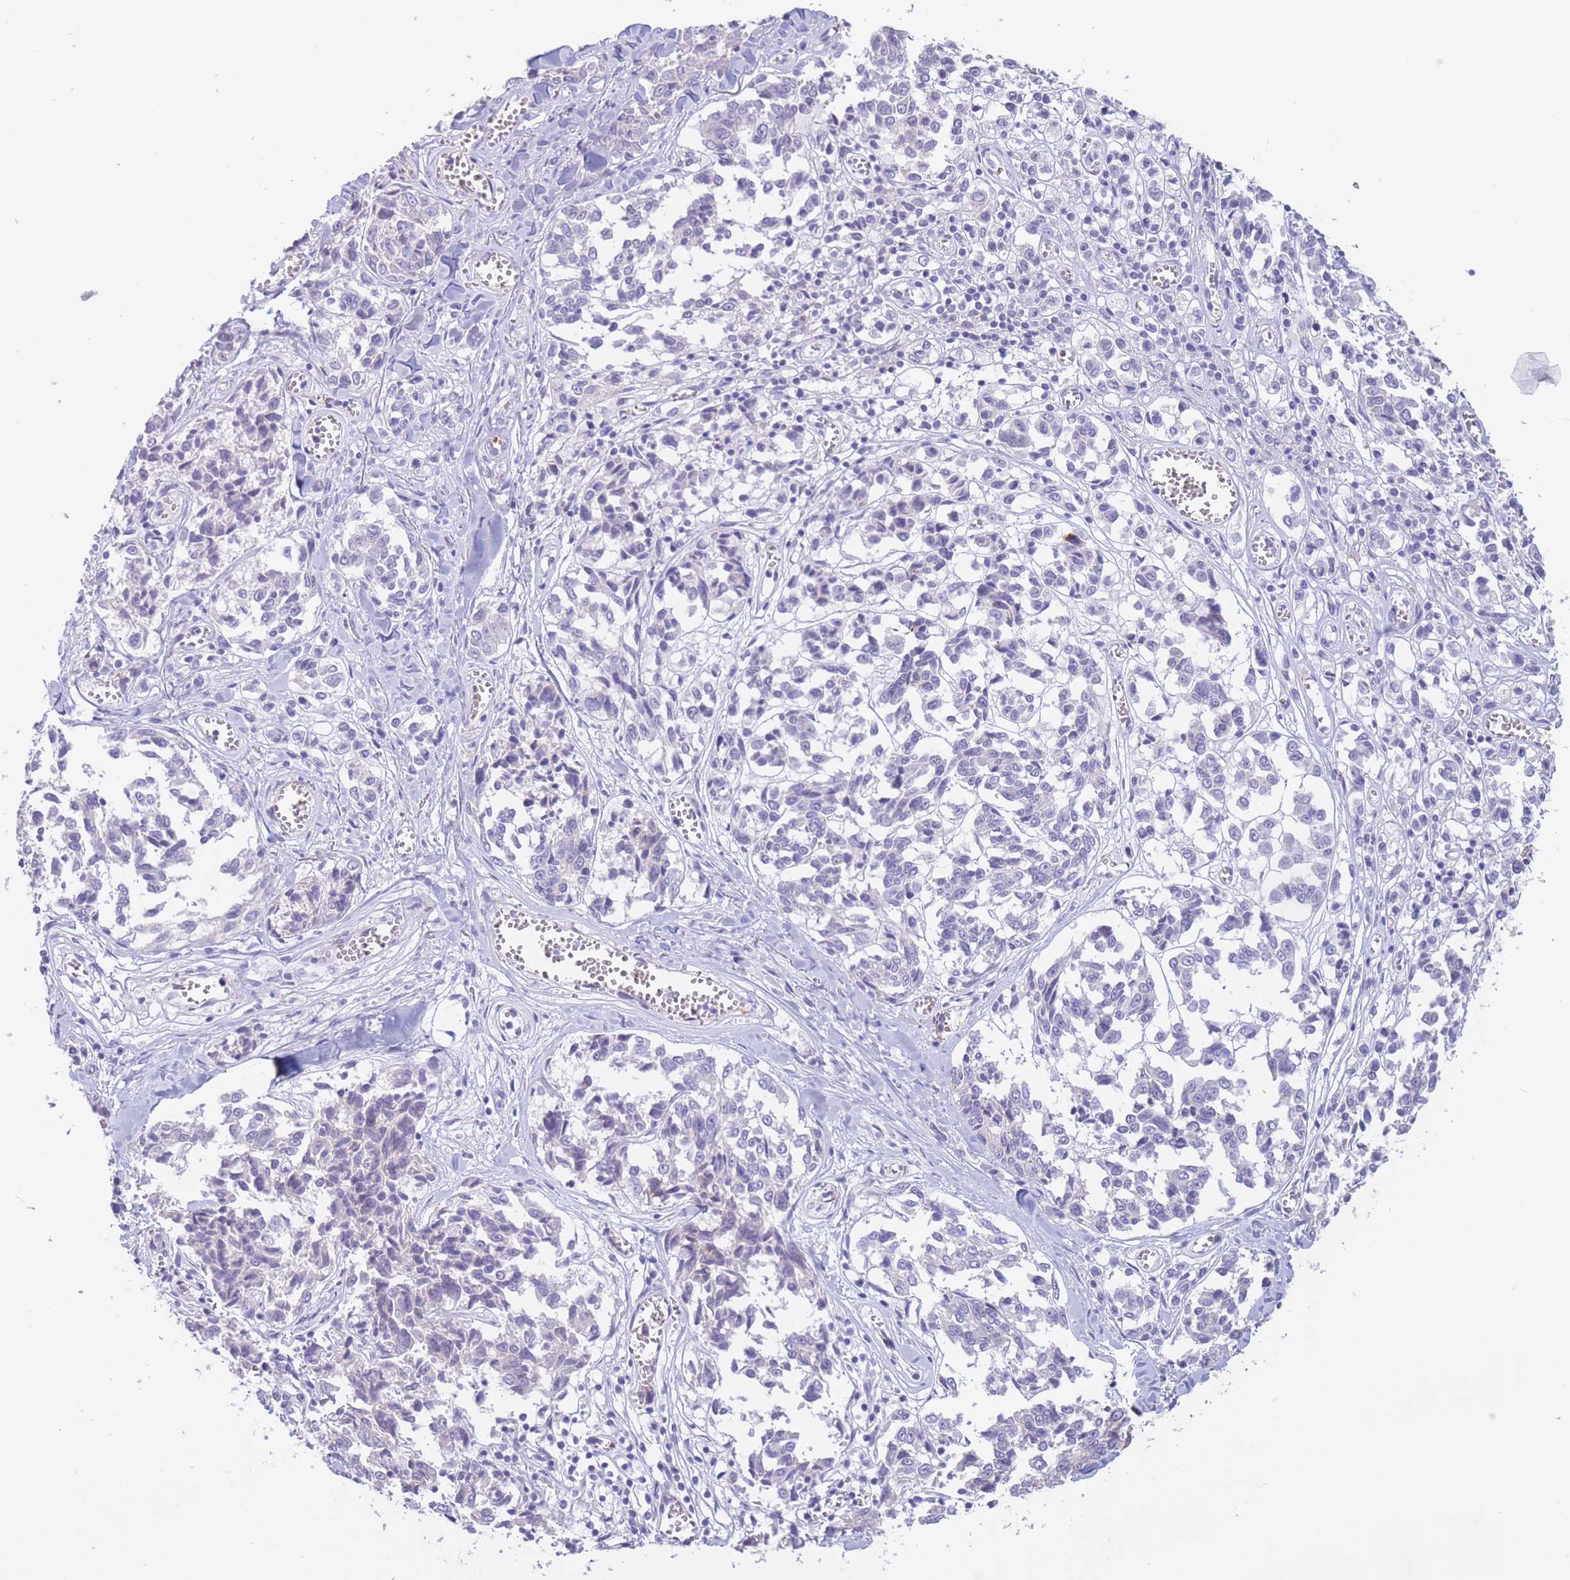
{"staining": {"intensity": "negative", "quantity": "none", "location": "none"}, "tissue": "melanoma", "cell_type": "Tumor cells", "image_type": "cancer", "snomed": [{"axis": "morphology", "description": "Malignant melanoma, NOS"}, {"axis": "topography", "description": "Skin"}], "caption": "Tumor cells show no significant positivity in melanoma. (DAB immunohistochemistry with hematoxylin counter stain).", "gene": "ALS2CL", "patient": {"sex": "female", "age": 64}}